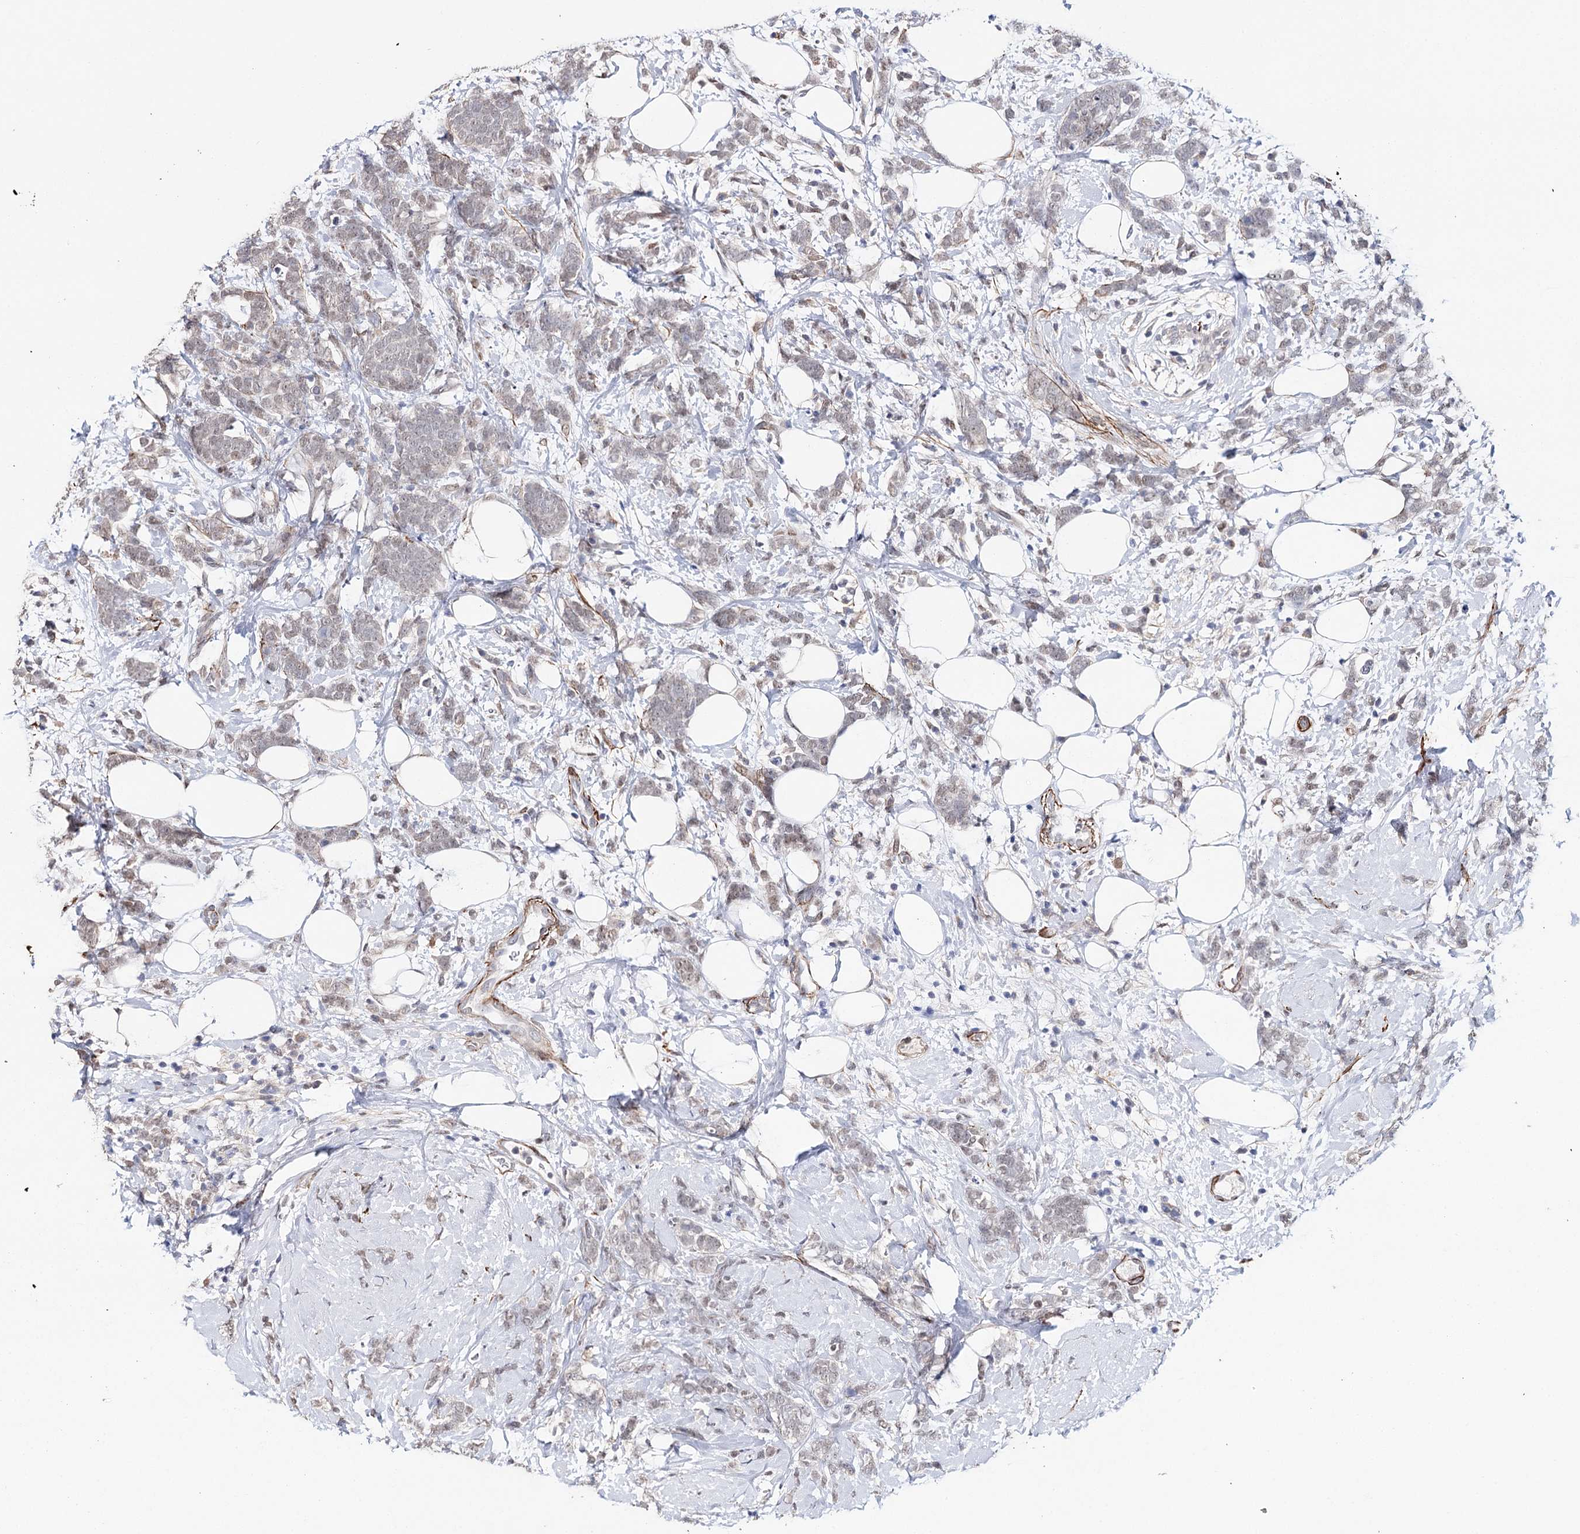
{"staining": {"intensity": "weak", "quantity": "25%-75%", "location": "nuclear"}, "tissue": "breast cancer", "cell_type": "Tumor cells", "image_type": "cancer", "snomed": [{"axis": "morphology", "description": "Lobular carcinoma"}, {"axis": "topography", "description": "Breast"}], "caption": "Immunohistochemistry of lobular carcinoma (breast) displays low levels of weak nuclear staining in about 25%-75% of tumor cells.", "gene": "CFAP46", "patient": {"sex": "female", "age": 58}}